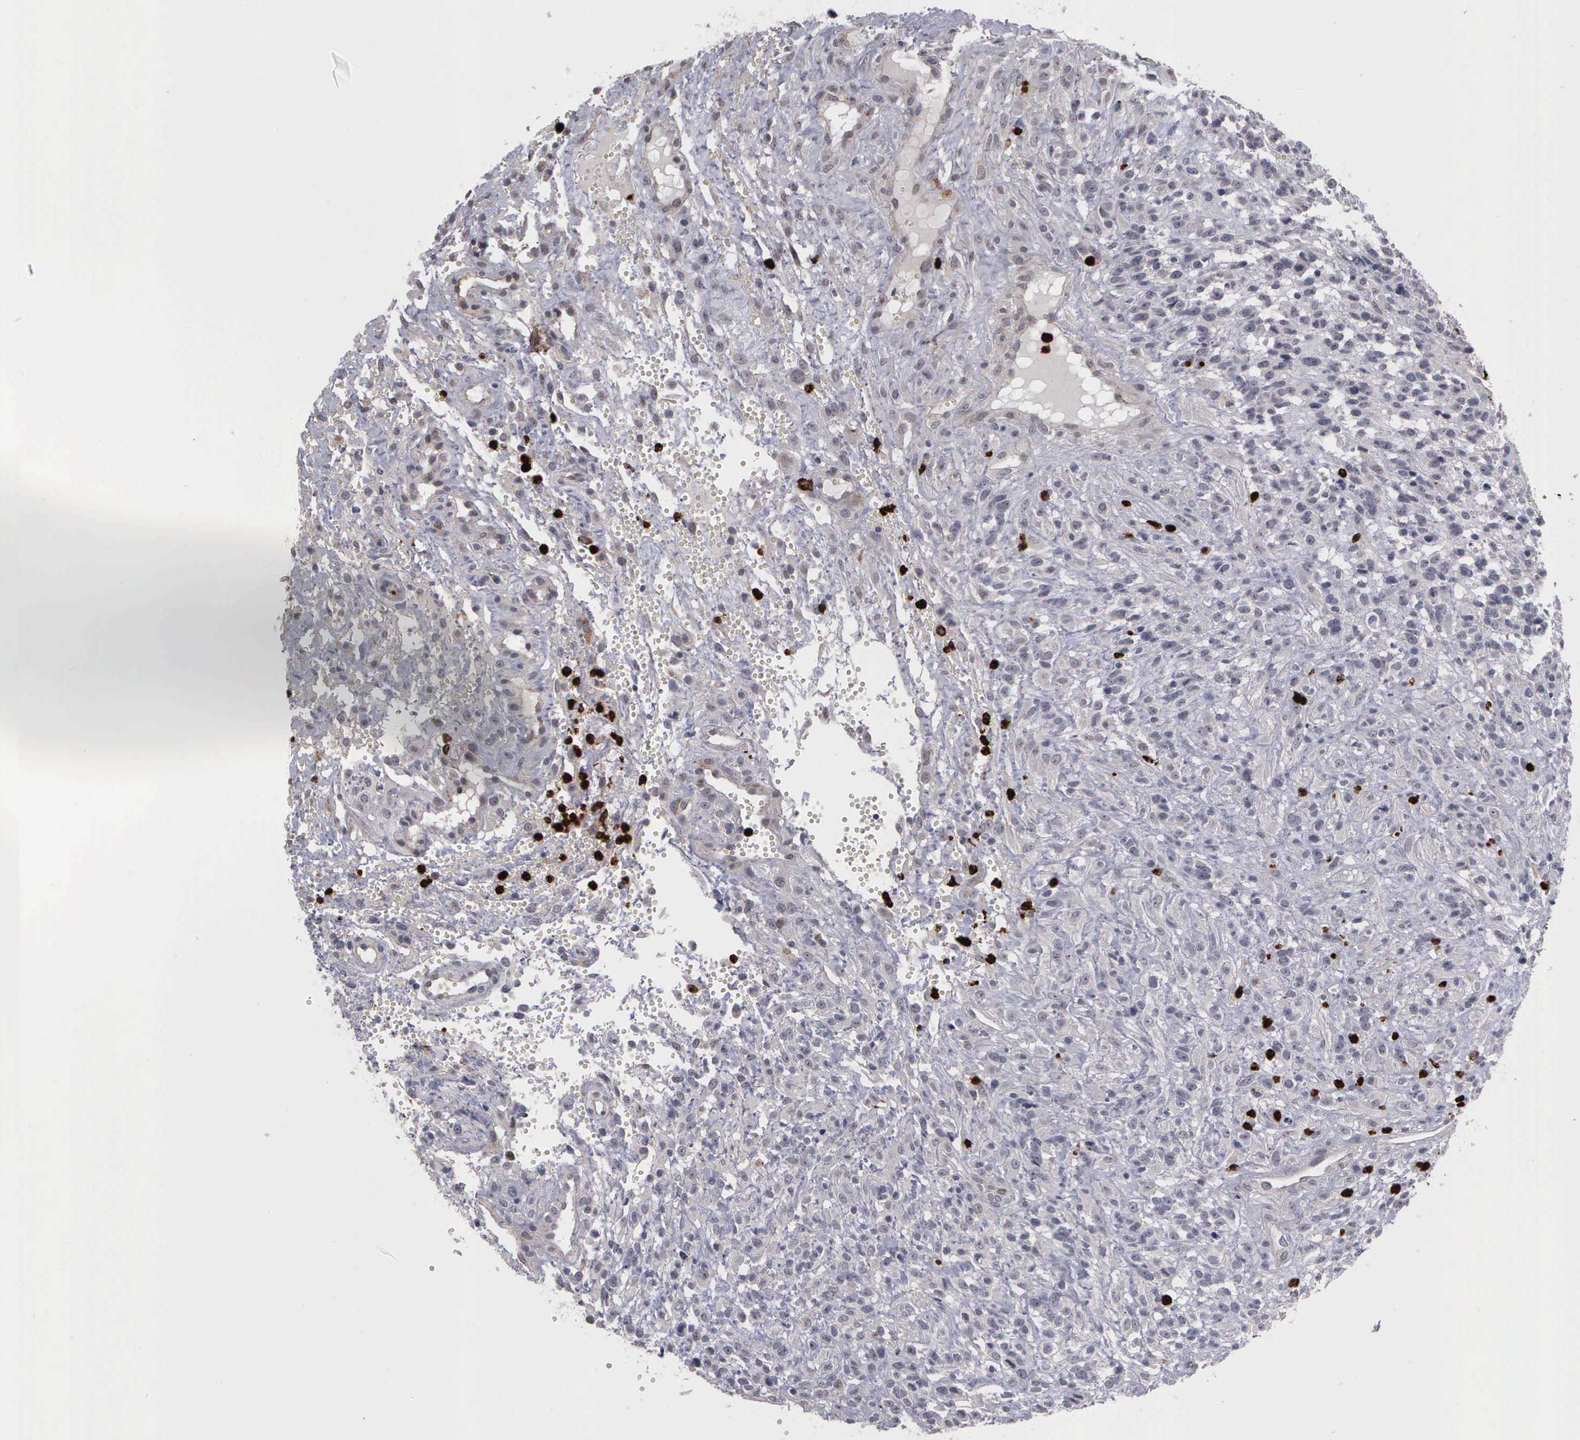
{"staining": {"intensity": "negative", "quantity": "none", "location": "none"}, "tissue": "glioma", "cell_type": "Tumor cells", "image_type": "cancer", "snomed": [{"axis": "morphology", "description": "Glioma, malignant, High grade"}, {"axis": "topography", "description": "Brain"}], "caption": "Immunohistochemistry (IHC) image of human malignant glioma (high-grade) stained for a protein (brown), which demonstrates no staining in tumor cells.", "gene": "MMP9", "patient": {"sex": "male", "age": 66}}